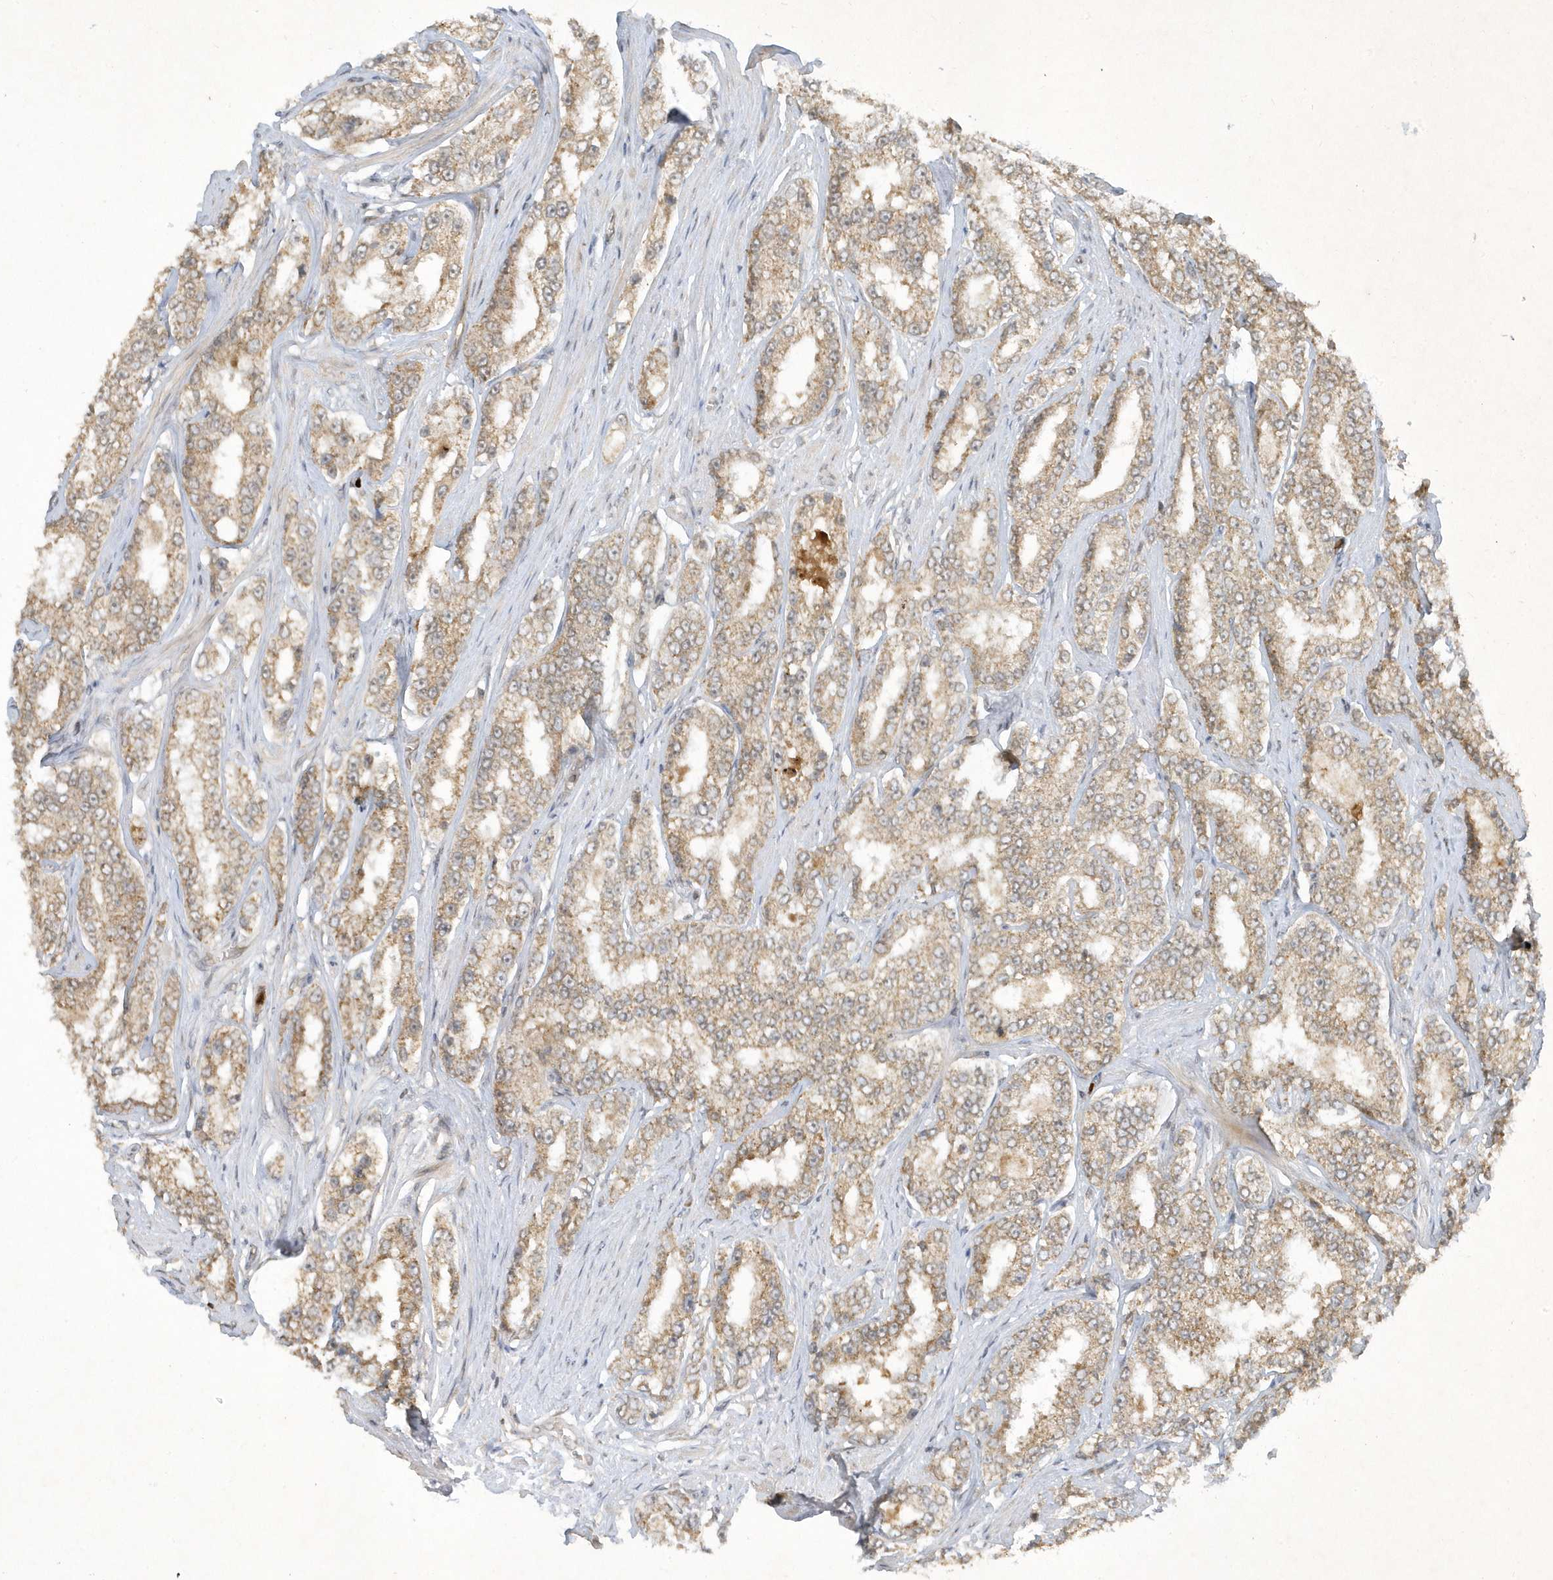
{"staining": {"intensity": "weak", "quantity": ">75%", "location": "cytoplasmic/membranous"}, "tissue": "prostate cancer", "cell_type": "Tumor cells", "image_type": "cancer", "snomed": [{"axis": "morphology", "description": "Normal tissue, NOS"}, {"axis": "morphology", "description": "Adenocarcinoma, High grade"}, {"axis": "topography", "description": "Prostate"}], "caption": "Approximately >75% of tumor cells in prostate cancer exhibit weak cytoplasmic/membranous protein expression as visualized by brown immunohistochemical staining.", "gene": "ZNF213", "patient": {"sex": "male", "age": 83}}